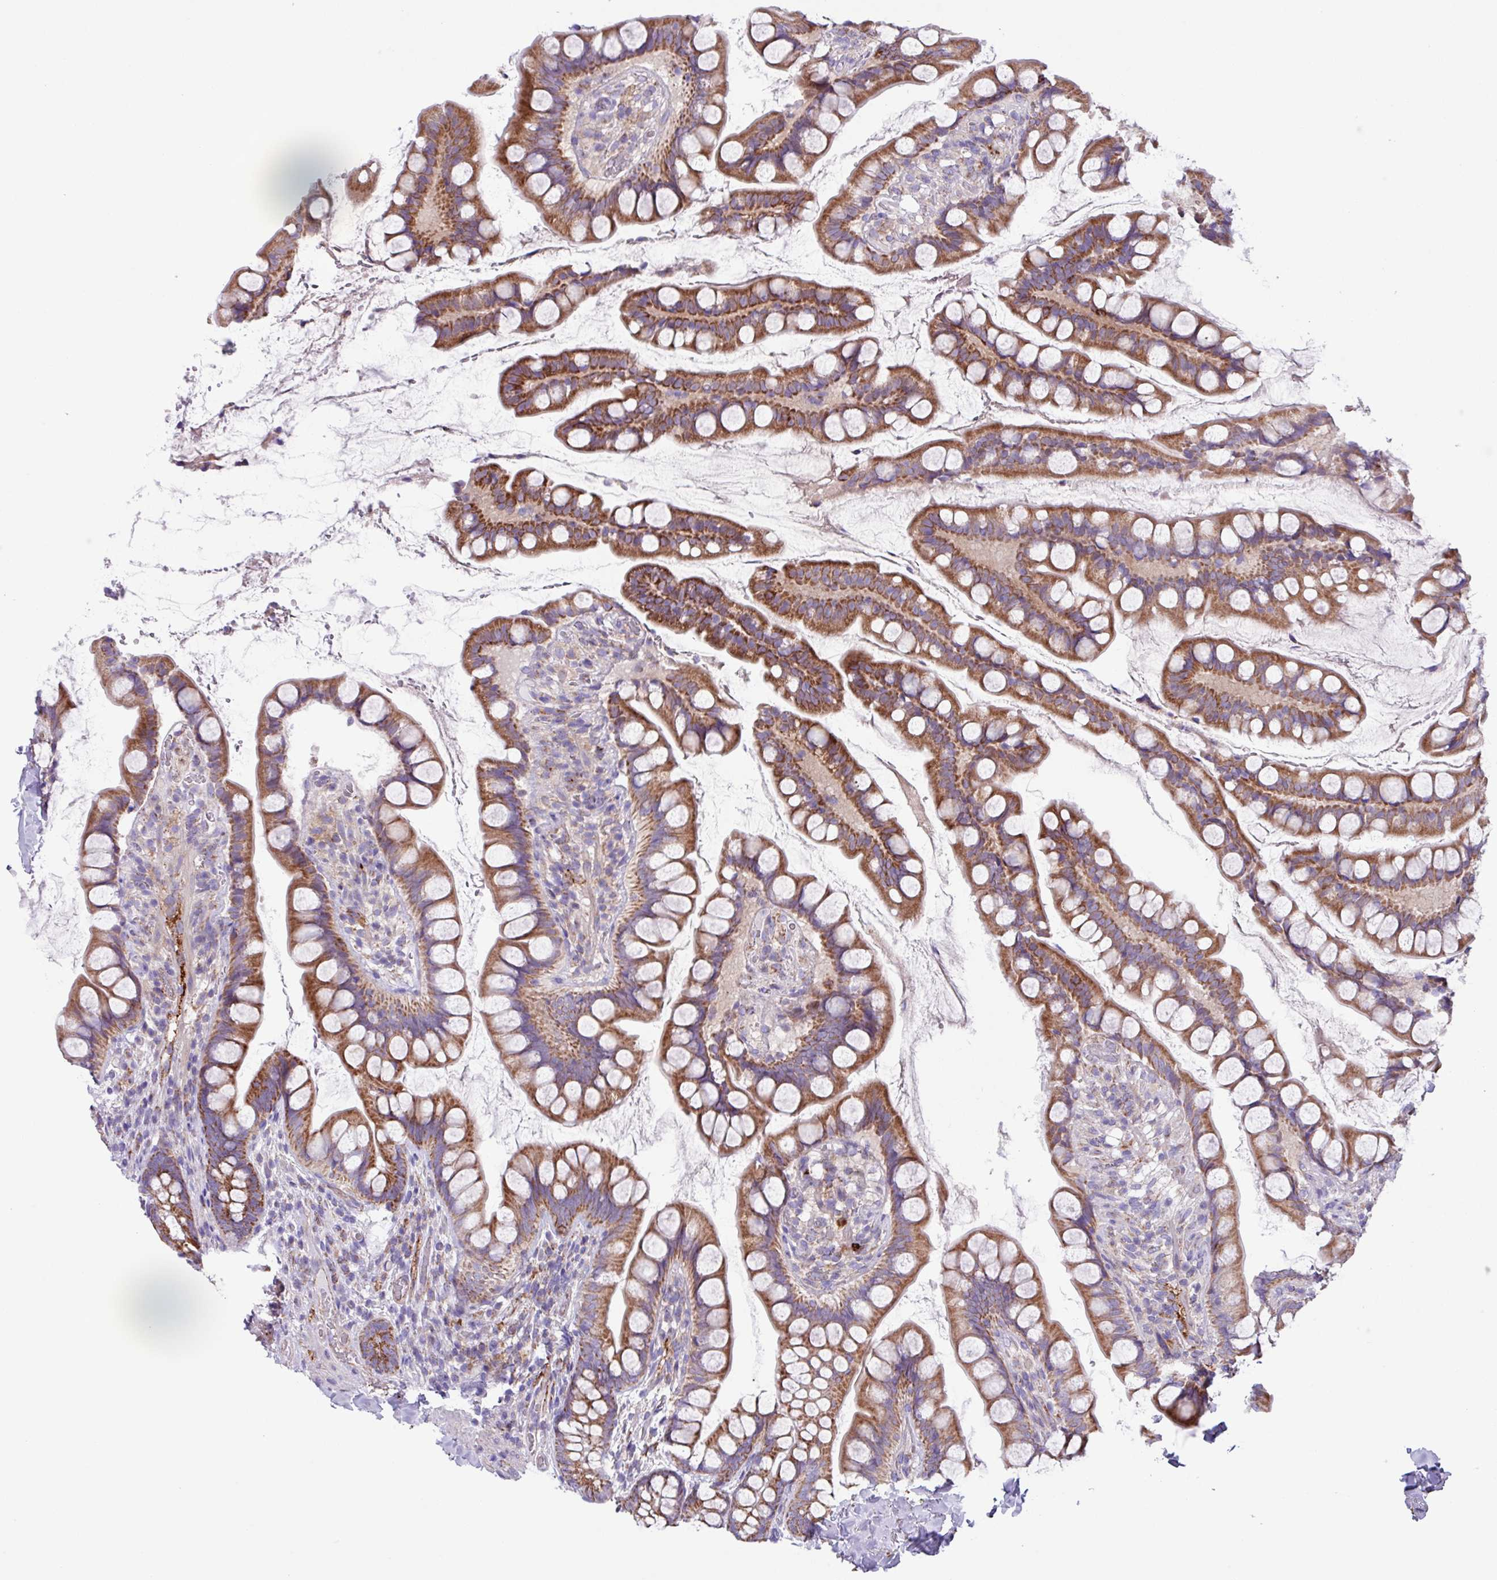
{"staining": {"intensity": "strong", "quantity": ">75%", "location": "cytoplasmic/membranous"}, "tissue": "small intestine", "cell_type": "Glandular cells", "image_type": "normal", "snomed": [{"axis": "morphology", "description": "Normal tissue, NOS"}, {"axis": "topography", "description": "Small intestine"}], "caption": "Immunohistochemistry image of unremarkable human small intestine stained for a protein (brown), which exhibits high levels of strong cytoplasmic/membranous expression in about >75% of glandular cells.", "gene": "OTULIN", "patient": {"sex": "male", "age": 70}}